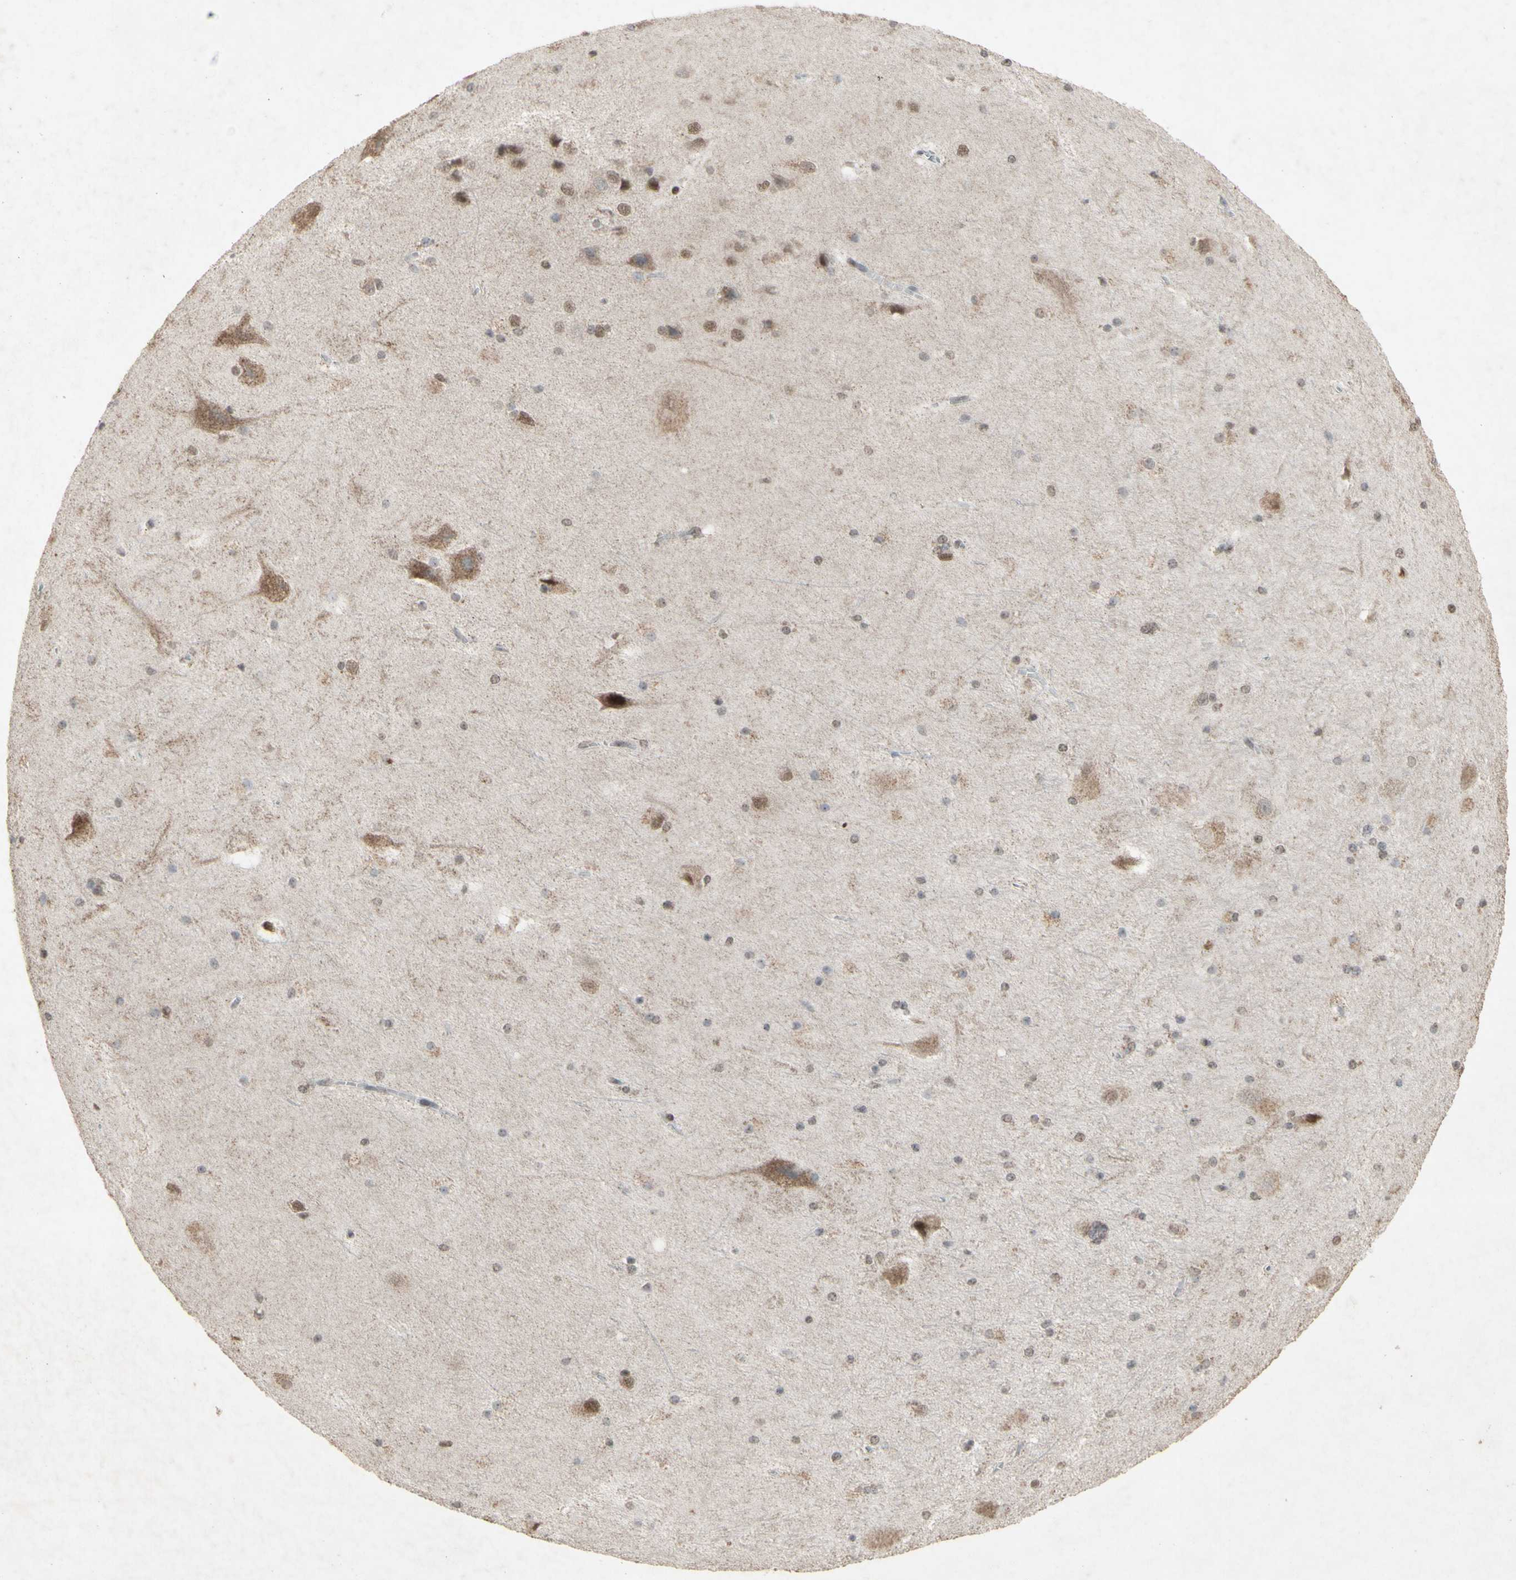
{"staining": {"intensity": "moderate", "quantity": "<25%", "location": "nuclear"}, "tissue": "hippocampus", "cell_type": "Glial cells", "image_type": "normal", "snomed": [{"axis": "morphology", "description": "Normal tissue, NOS"}, {"axis": "topography", "description": "Hippocampus"}], "caption": "A brown stain labels moderate nuclear expression of a protein in glial cells of unremarkable hippocampus.", "gene": "CENPB", "patient": {"sex": "female", "age": 19}}